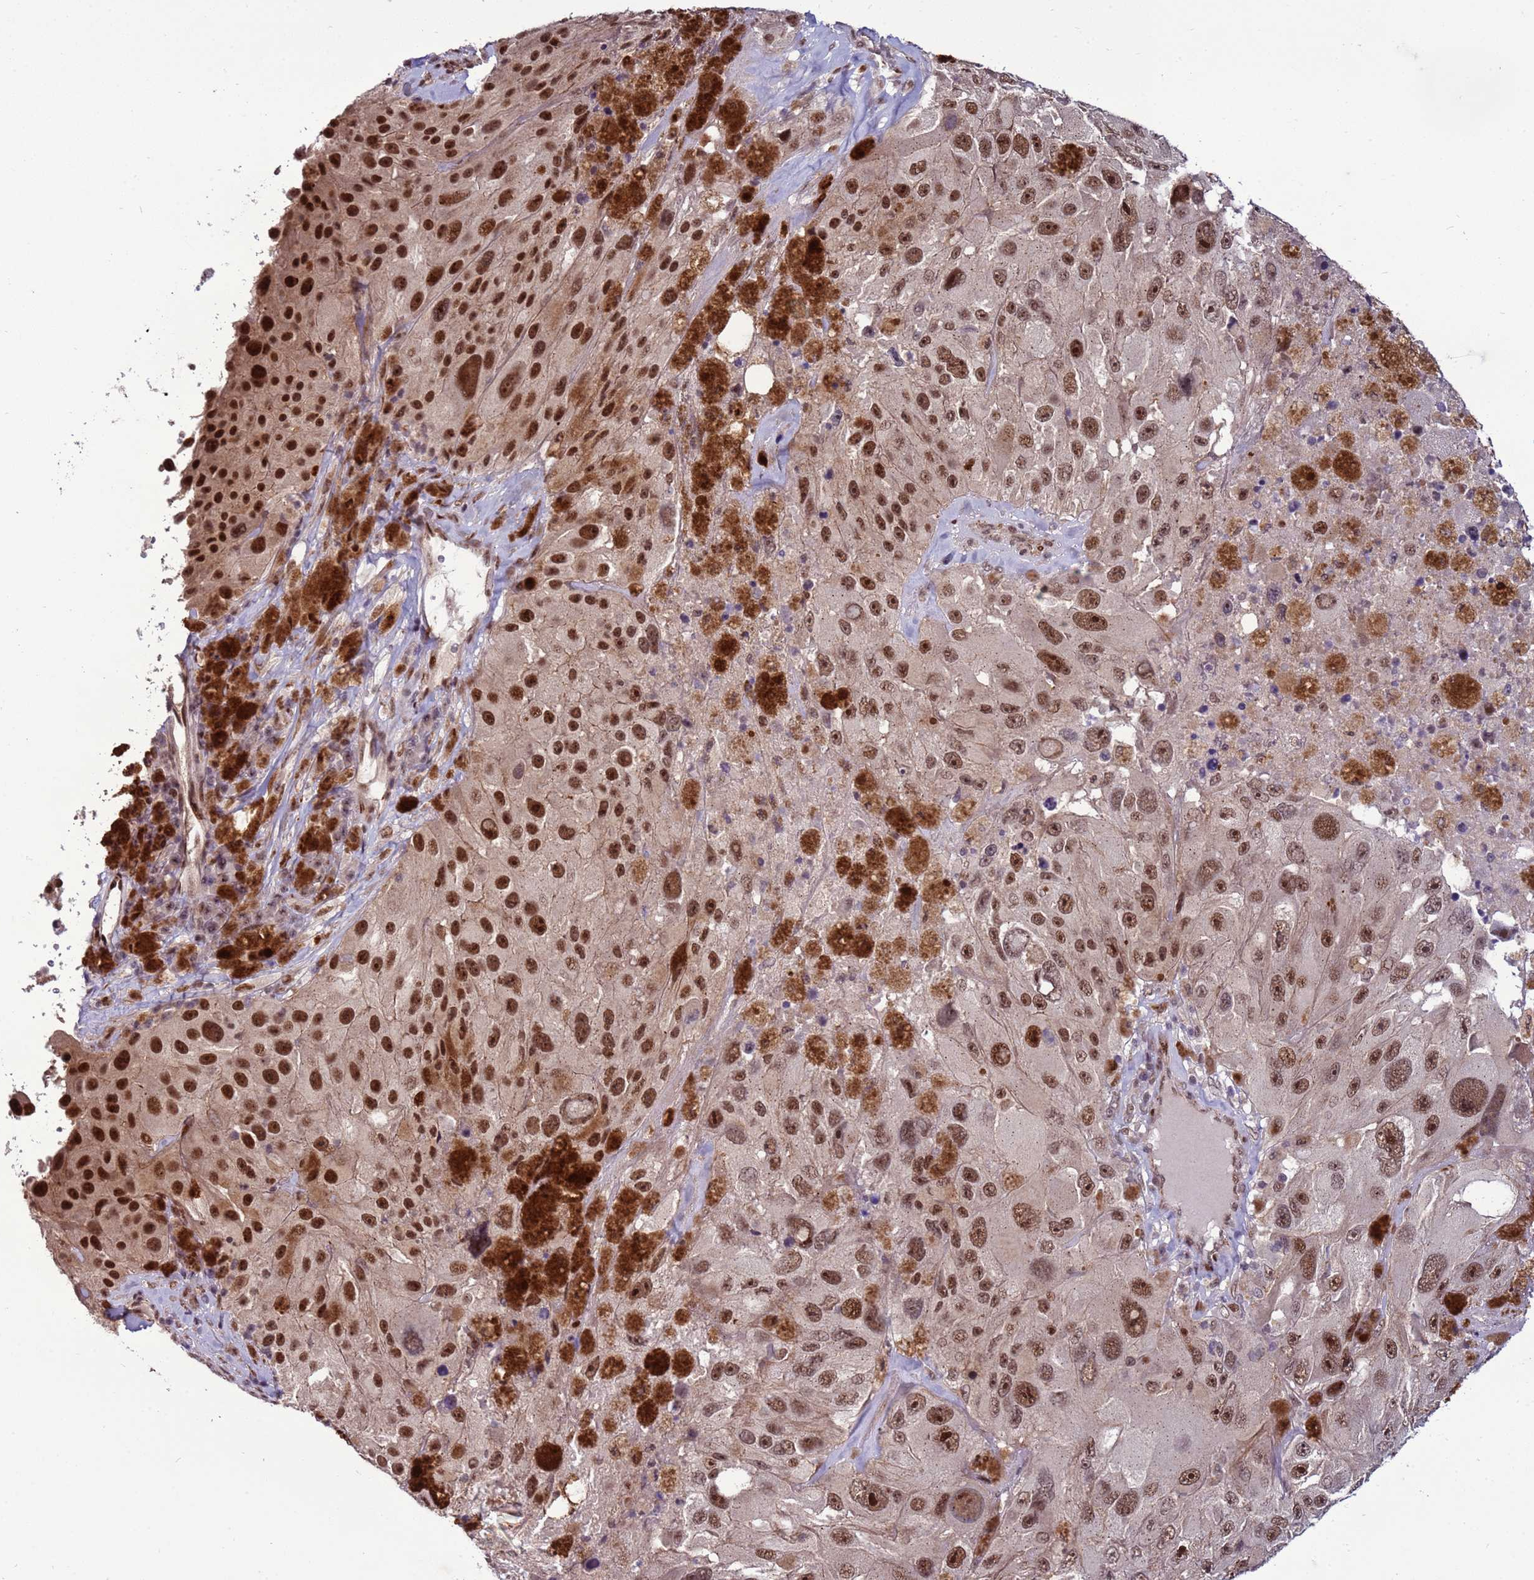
{"staining": {"intensity": "strong", "quantity": ">75%", "location": "nuclear"}, "tissue": "melanoma", "cell_type": "Tumor cells", "image_type": "cancer", "snomed": [{"axis": "morphology", "description": "Malignant melanoma, Metastatic site"}, {"axis": "topography", "description": "Lymph node"}], "caption": "Malignant melanoma (metastatic site) stained for a protein shows strong nuclear positivity in tumor cells. The protein of interest is stained brown, and the nuclei are stained in blue (DAB IHC with brightfield microscopy, high magnification).", "gene": "SHC3", "patient": {"sex": "male", "age": 62}}